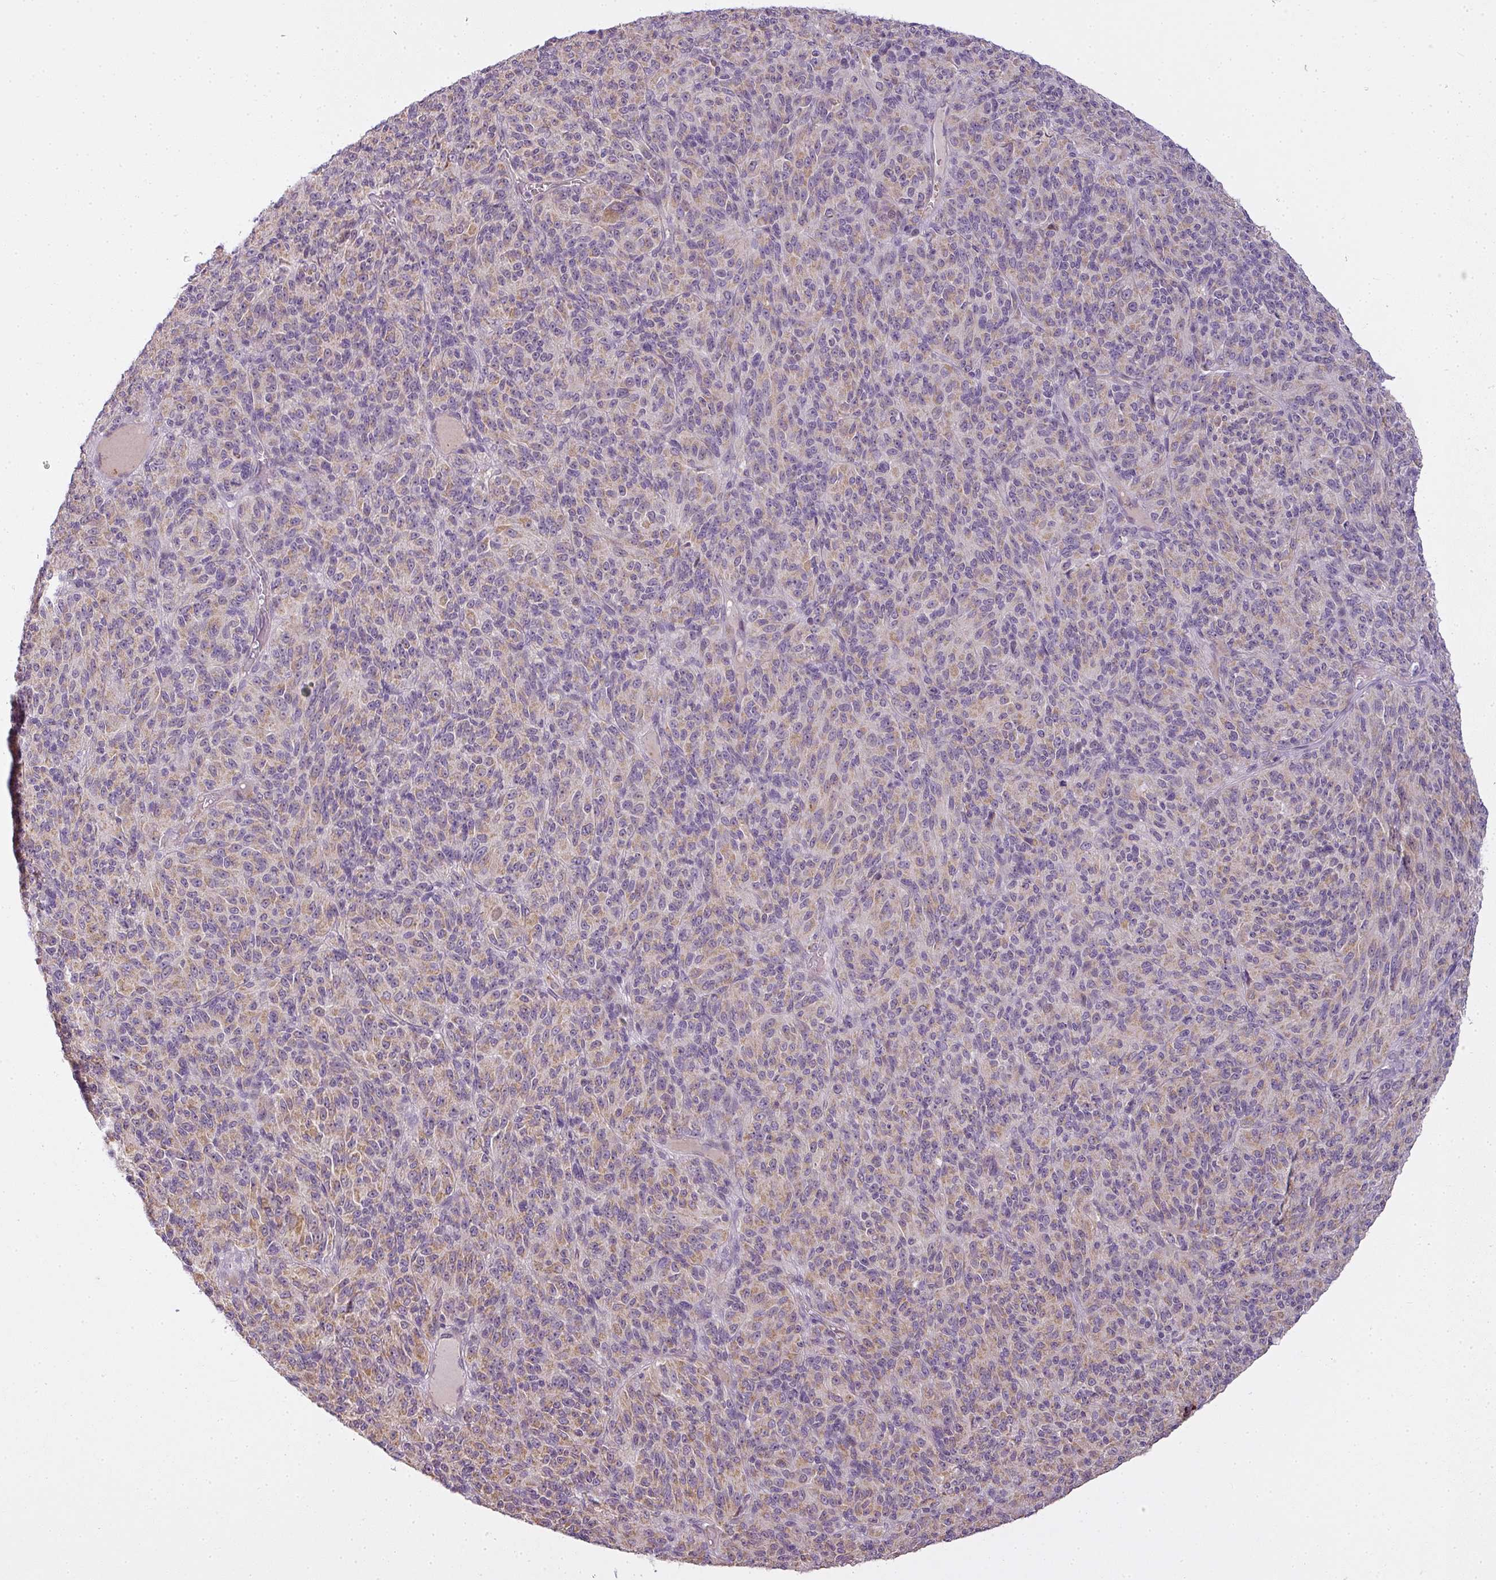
{"staining": {"intensity": "weak", "quantity": "25%-75%", "location": "cytoplasmic/membranous"}, "tissue": "melanoma", "cell_type": "Tumor cells", "image_type": "cancer", "snomed": [{"axis": "morphology", "description": "Malignant melanoma, Metastatic site"}, {"axis": "topography", "description": "Brain"}], "caption": "Weak cytoplasmic/membranous positivity is seen in about 25%-75% of tumor cells in melanoma.", "gene": "LY75", "patient": {"sex": "female", "age": 56}}